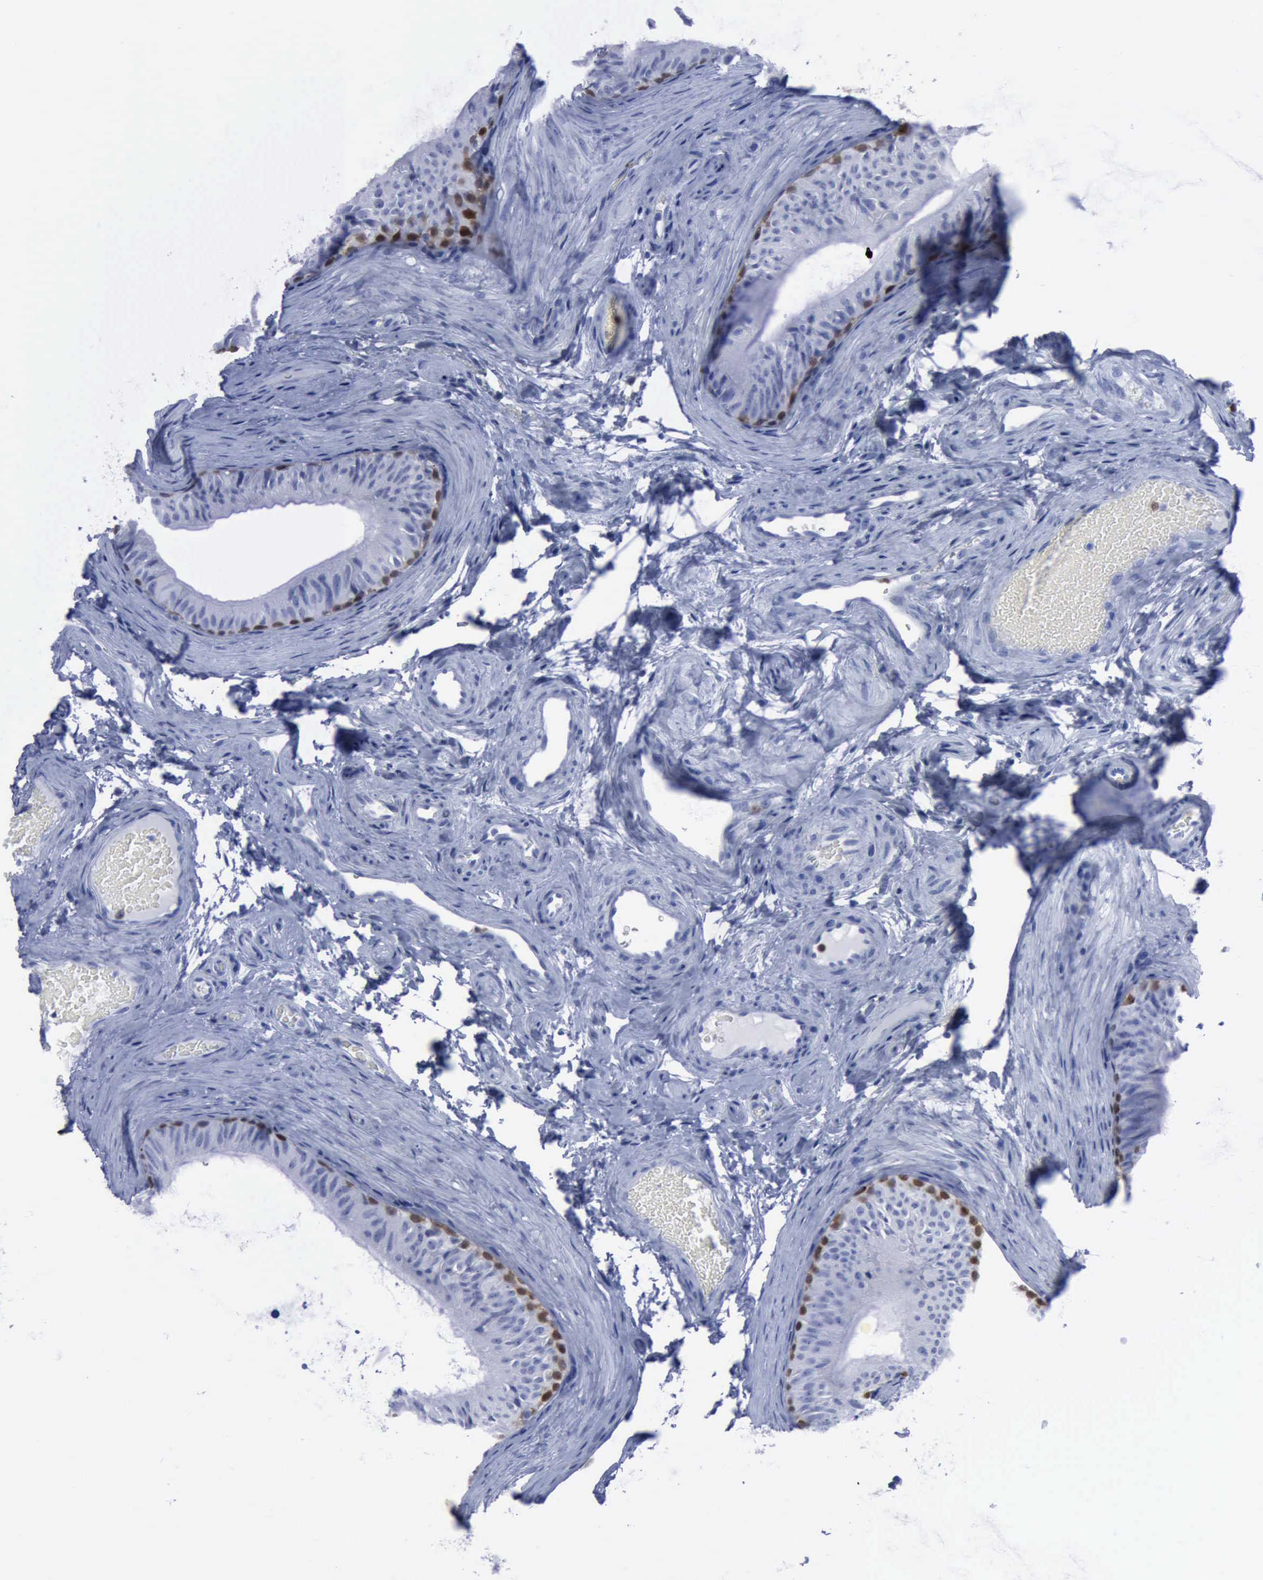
{"staining": {"intensity": "strong", "quantity": "<25%", "location": "nuclear"}, "tissue": "epididymis", "cell_type": "Glandular cells", "image_type": "normal", "snomed": [{"axis": "morphology", "description": "Normal tissue, NOS"}, {"axis": "topography", "description": "Testis"}, {"axis": "topography", "description": "Epididymis"}], "caption": "A histopathology image showing strong nuclear positivity in approximately <25% of glandular cells in benign epididymis, as visualized by brown immunohistochemical staining.", "gene": "CSTA", "patient": {"sex": "male", "age": 36}}